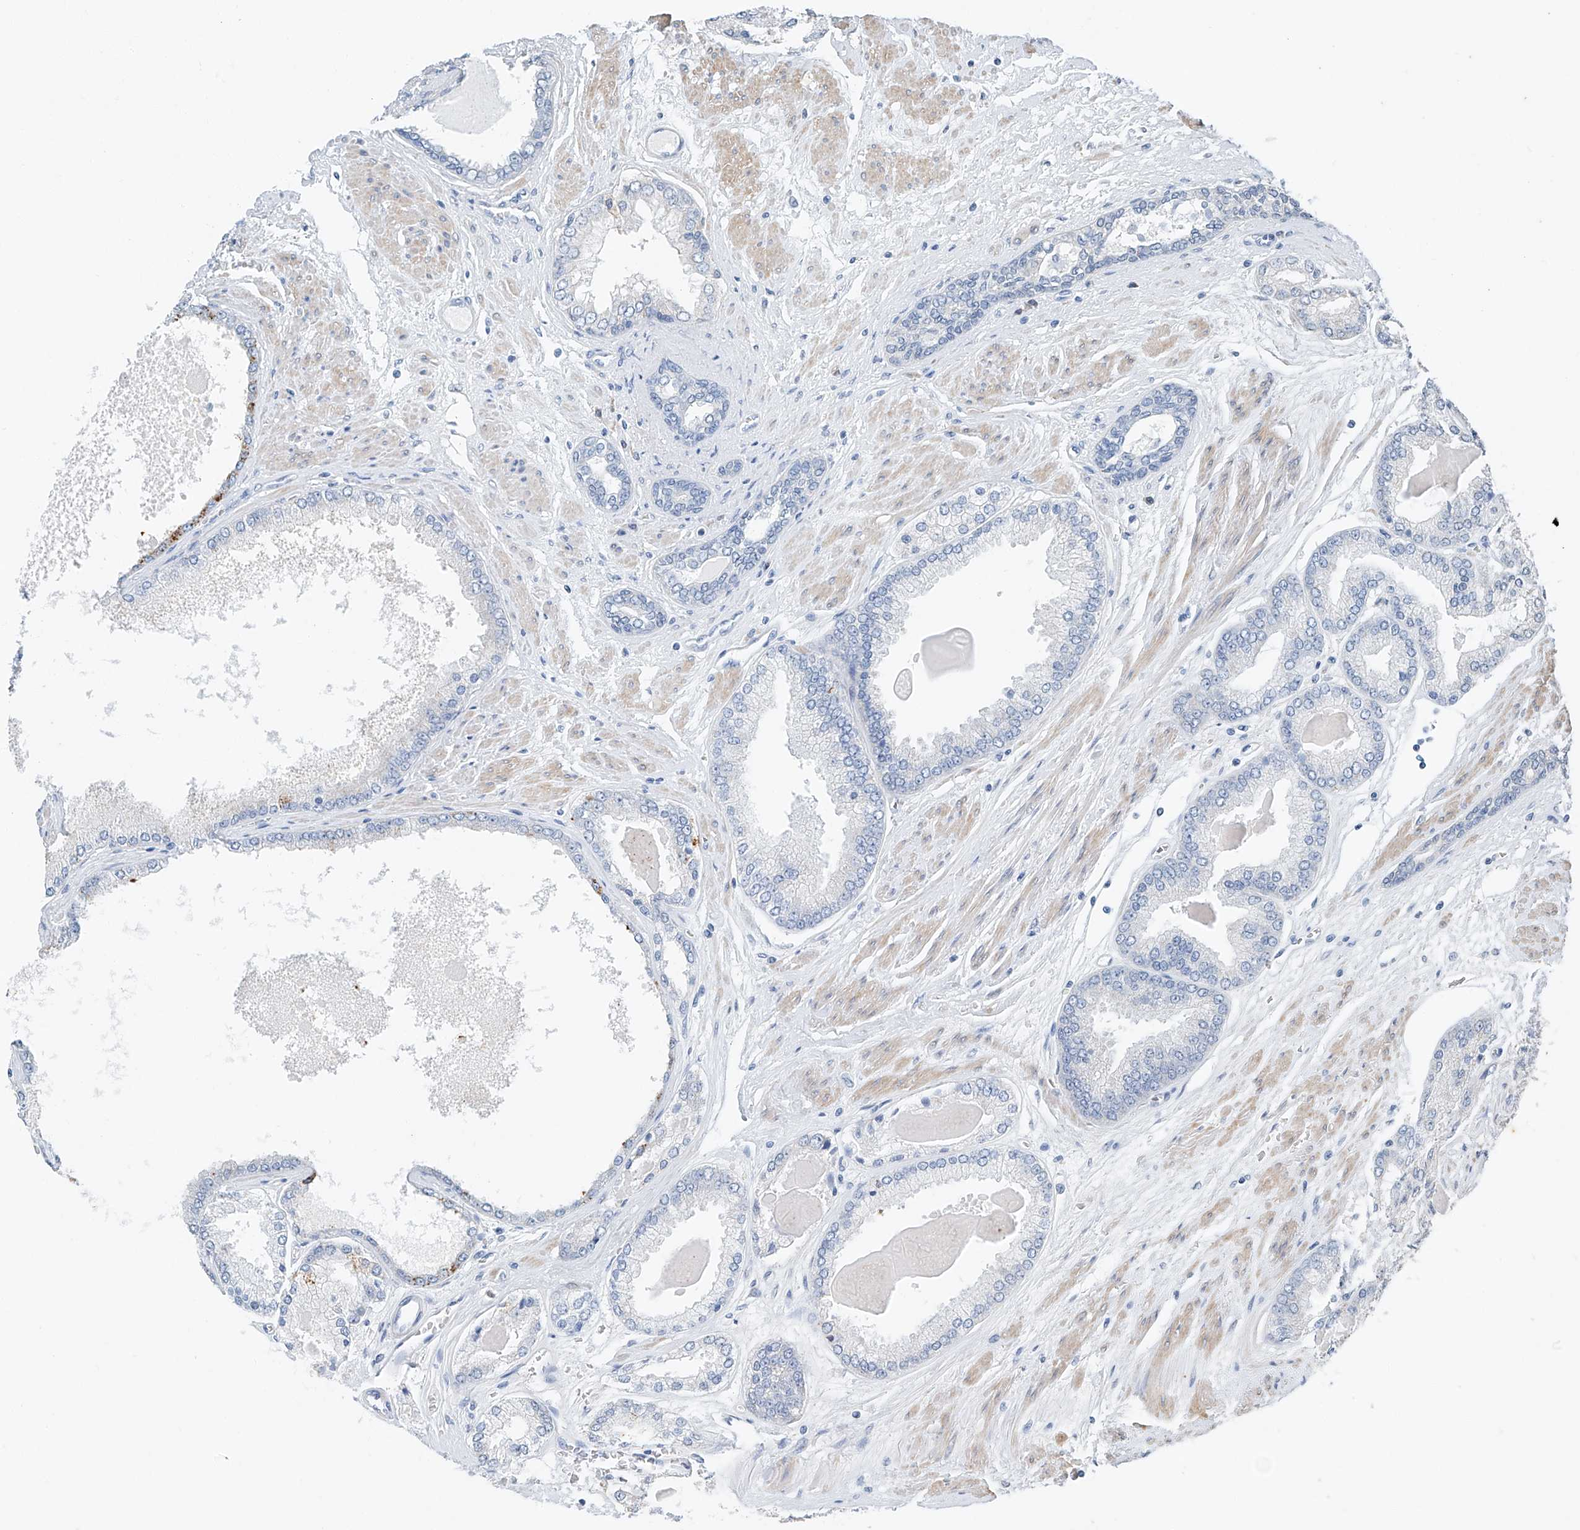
{"staining": {"intensity": "negative", "quantity": "none", "location": "none"}, "tissue": "prostate cancer", "cell_type": "Tumor cells", "image_type": "cancer", "snomed": [{"axis": "morphology", "description": "Adenocarcinoma, High grade"}, {"axis": "topography", "description": "Prostate"}], "caption": "An immunohistochemistry micrograph of adenocarcinoma (high-grade) (prostate) is shown. There is no staining in tumor cells of adenocarcinoma (high-grade) (prostate).", "gene": "CTDP1", "patient": {"sex": "male", "age": 59}}